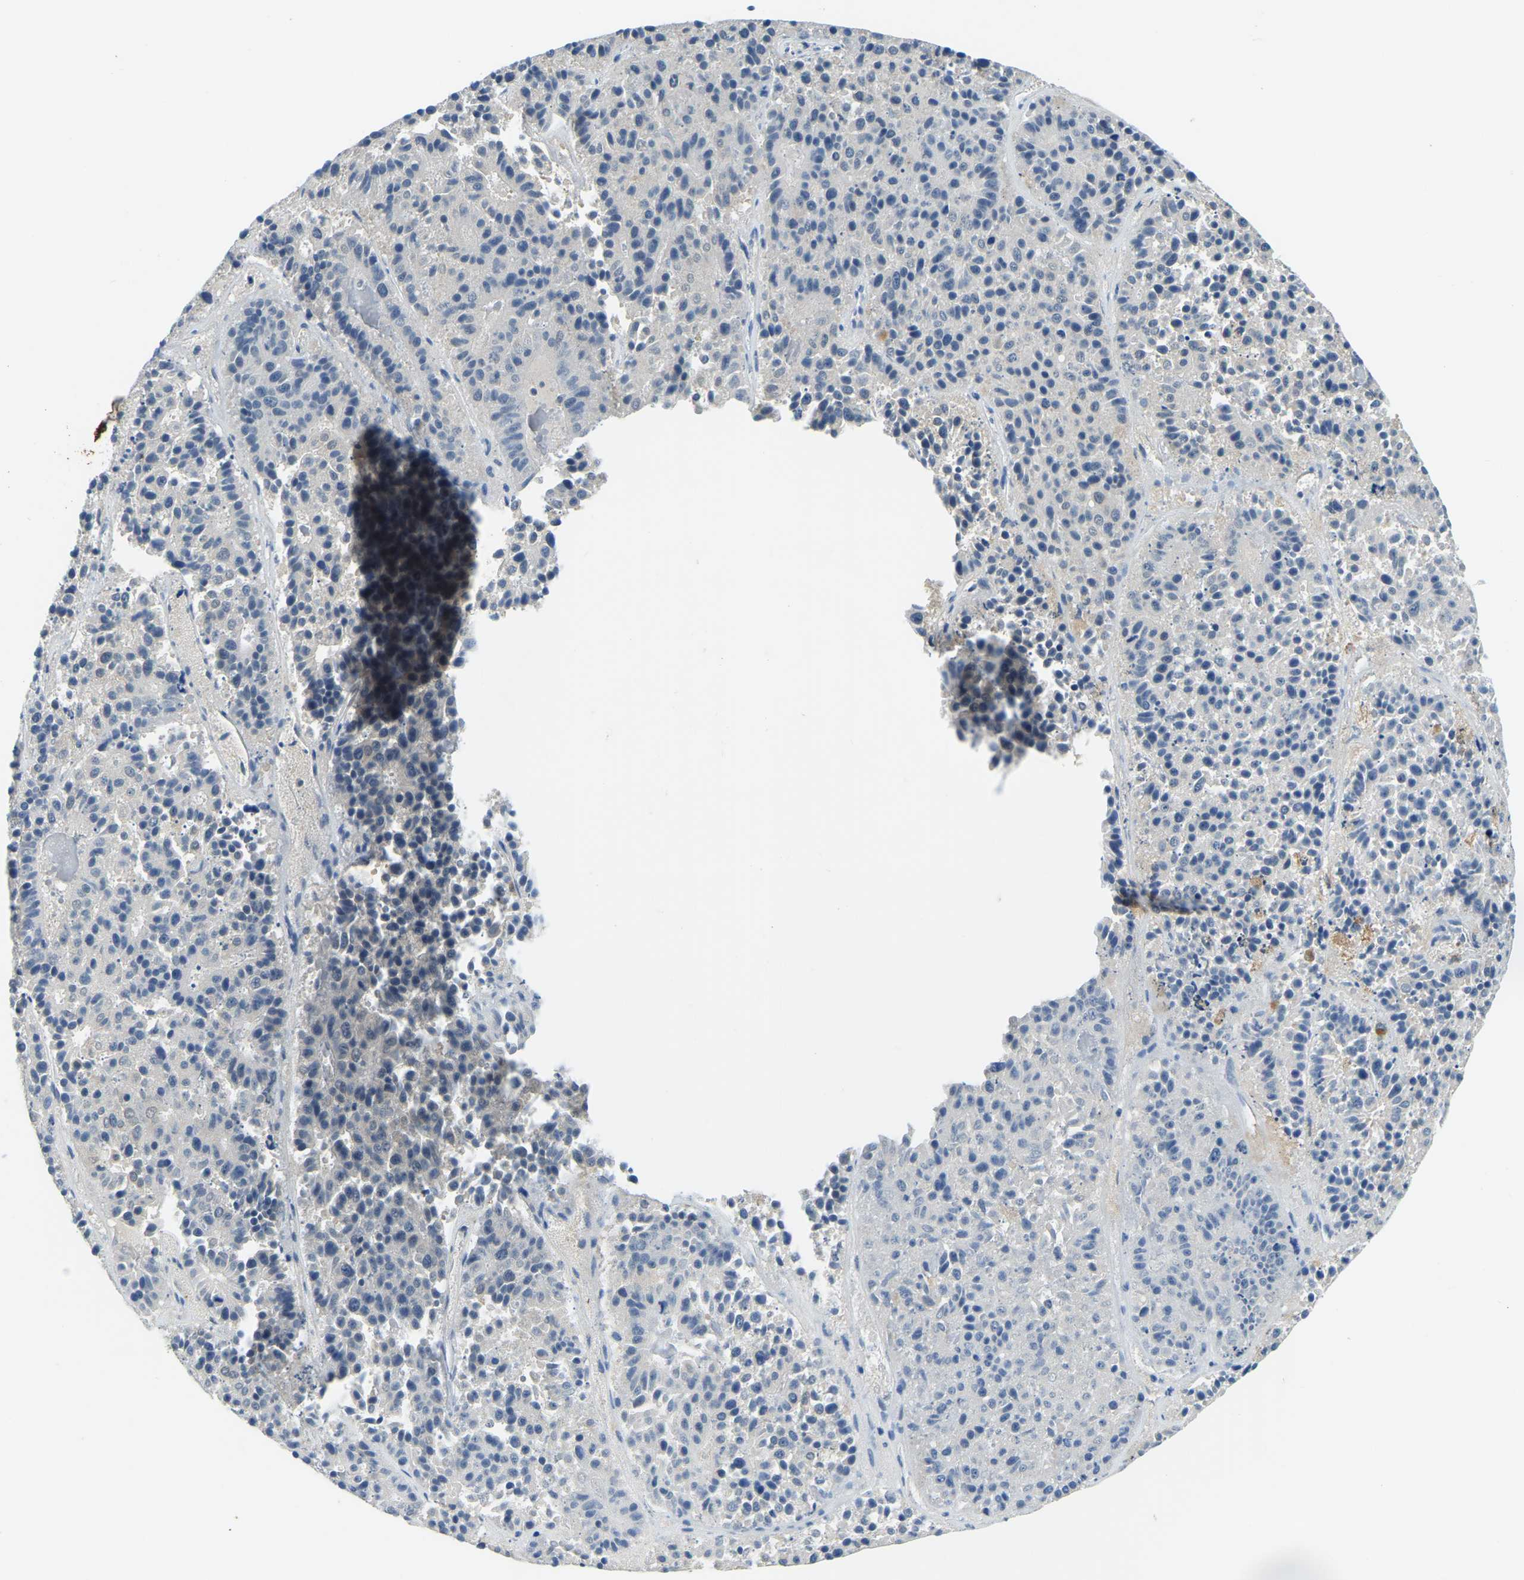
{"staining": {"intensity": "negative", "quantity": "none", "location": "none"}, "tissue": "pancreatic cancer", "cell_type": "Tumor cells", "image_type": "cancer", "snomed": [{"axis": "morphology", "description": "Adenocarcinoma, NOS"}, {"axis": "topography", "description": "Pancreas"}], "caption": "DAB immunohistochemical staining of human pancreatic cancer reveals no significant expression in tumor cells.", "gene": "AHNAK", "patient": {"sex": "male", "age": 50}}